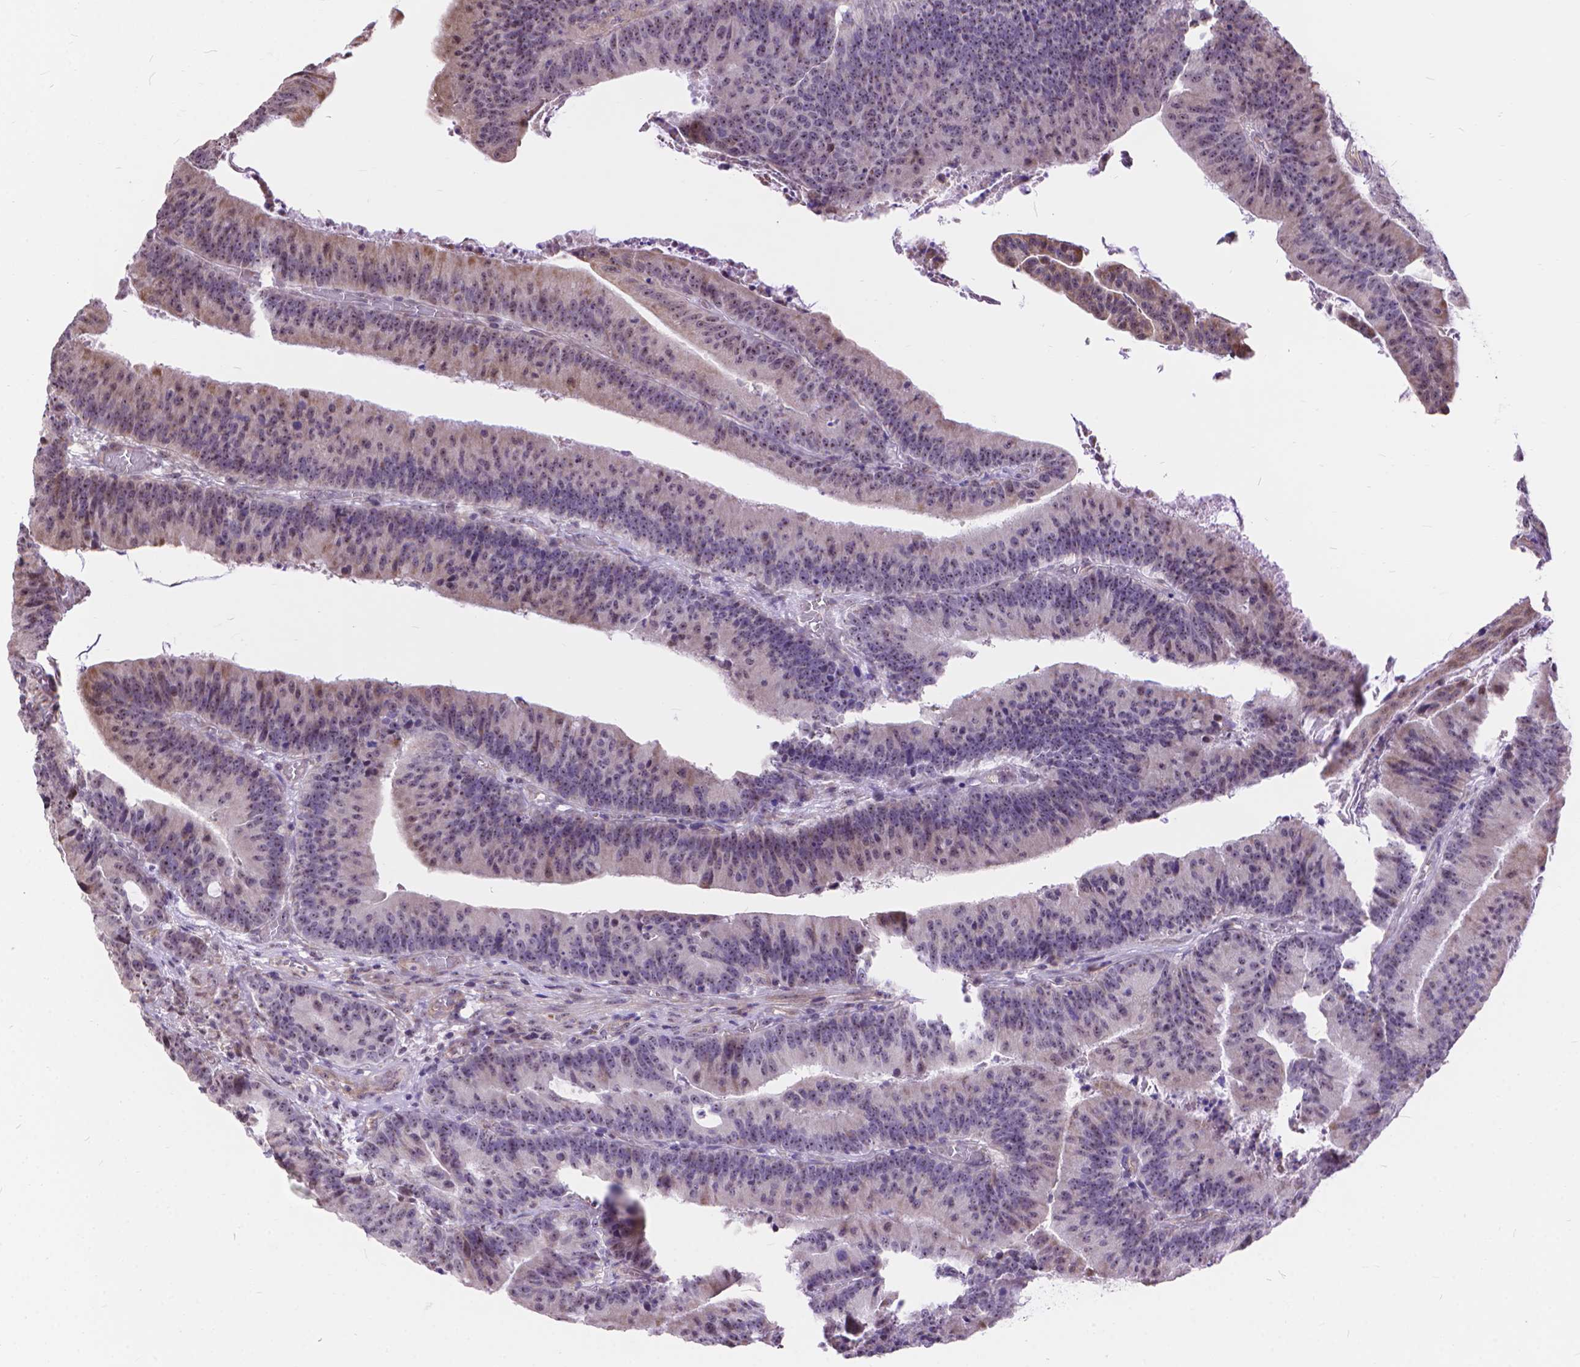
{"staining": {"intensity": "weak", "quantity": "25%-75%", "location": "nuclear"}, "tissue": "colorectal cancer", "cell_type": "Tumor cells", "image_type": "cancer", "snomed": [{"axis": "morphology", "description": "Adenocarcinoma, NOS"}, {"axis": "topography", "description": "Colon"}], "caption": "Protein staining by immunohistochemistry shows weak nuclear expression in about 25%-75% of tumor cells in colorectal cancer (adenocarcinoma). The staining was performed using DAB to visualize the protein expression in brown, while the nuclei were stained in blue with hematoxylin (Magnification: 20x).", "gene": "TMEM135", "patient": {"sex": "female", "age": 78}}